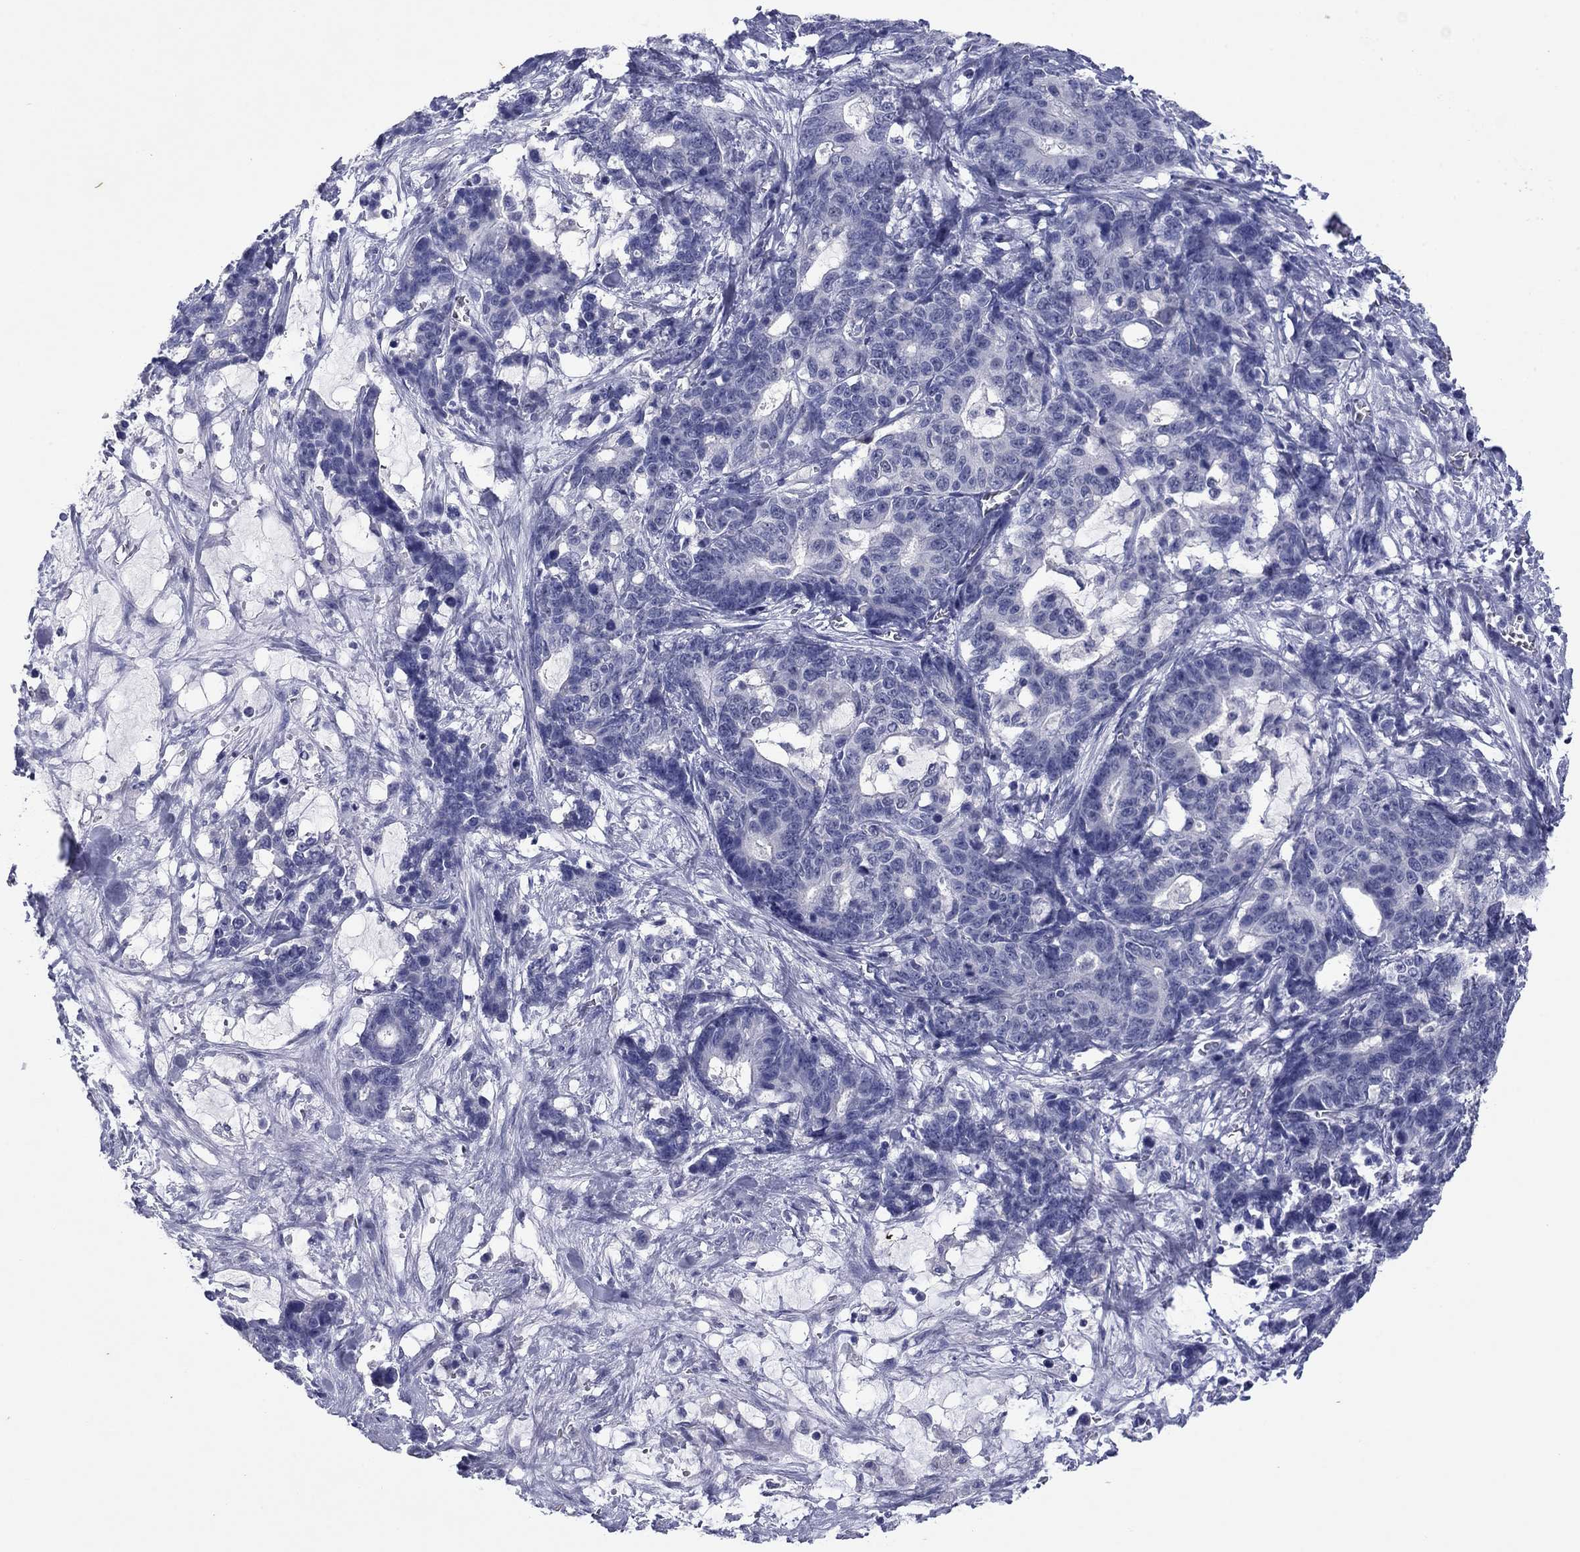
{"staining": {"intensity": "negative", "quantity": "none", "location": "none"}, "tissue": "stomach cancer", "cell_type": "Tumor cells", "image_type": "cancer", "snomed": [{"axis": "morphology", "description": "Normal tissue, NOS"}, {"axis": "morphology", "description": "Adenocarcinoma, NOS"}, {"axis": "topography", "description": "Stomach"}], "caption": "Tumor cells show no significant staining in adenocarcinoma (stomach).", "gene": "HAO1", "patient": {"sex": "female", "age": 64}}